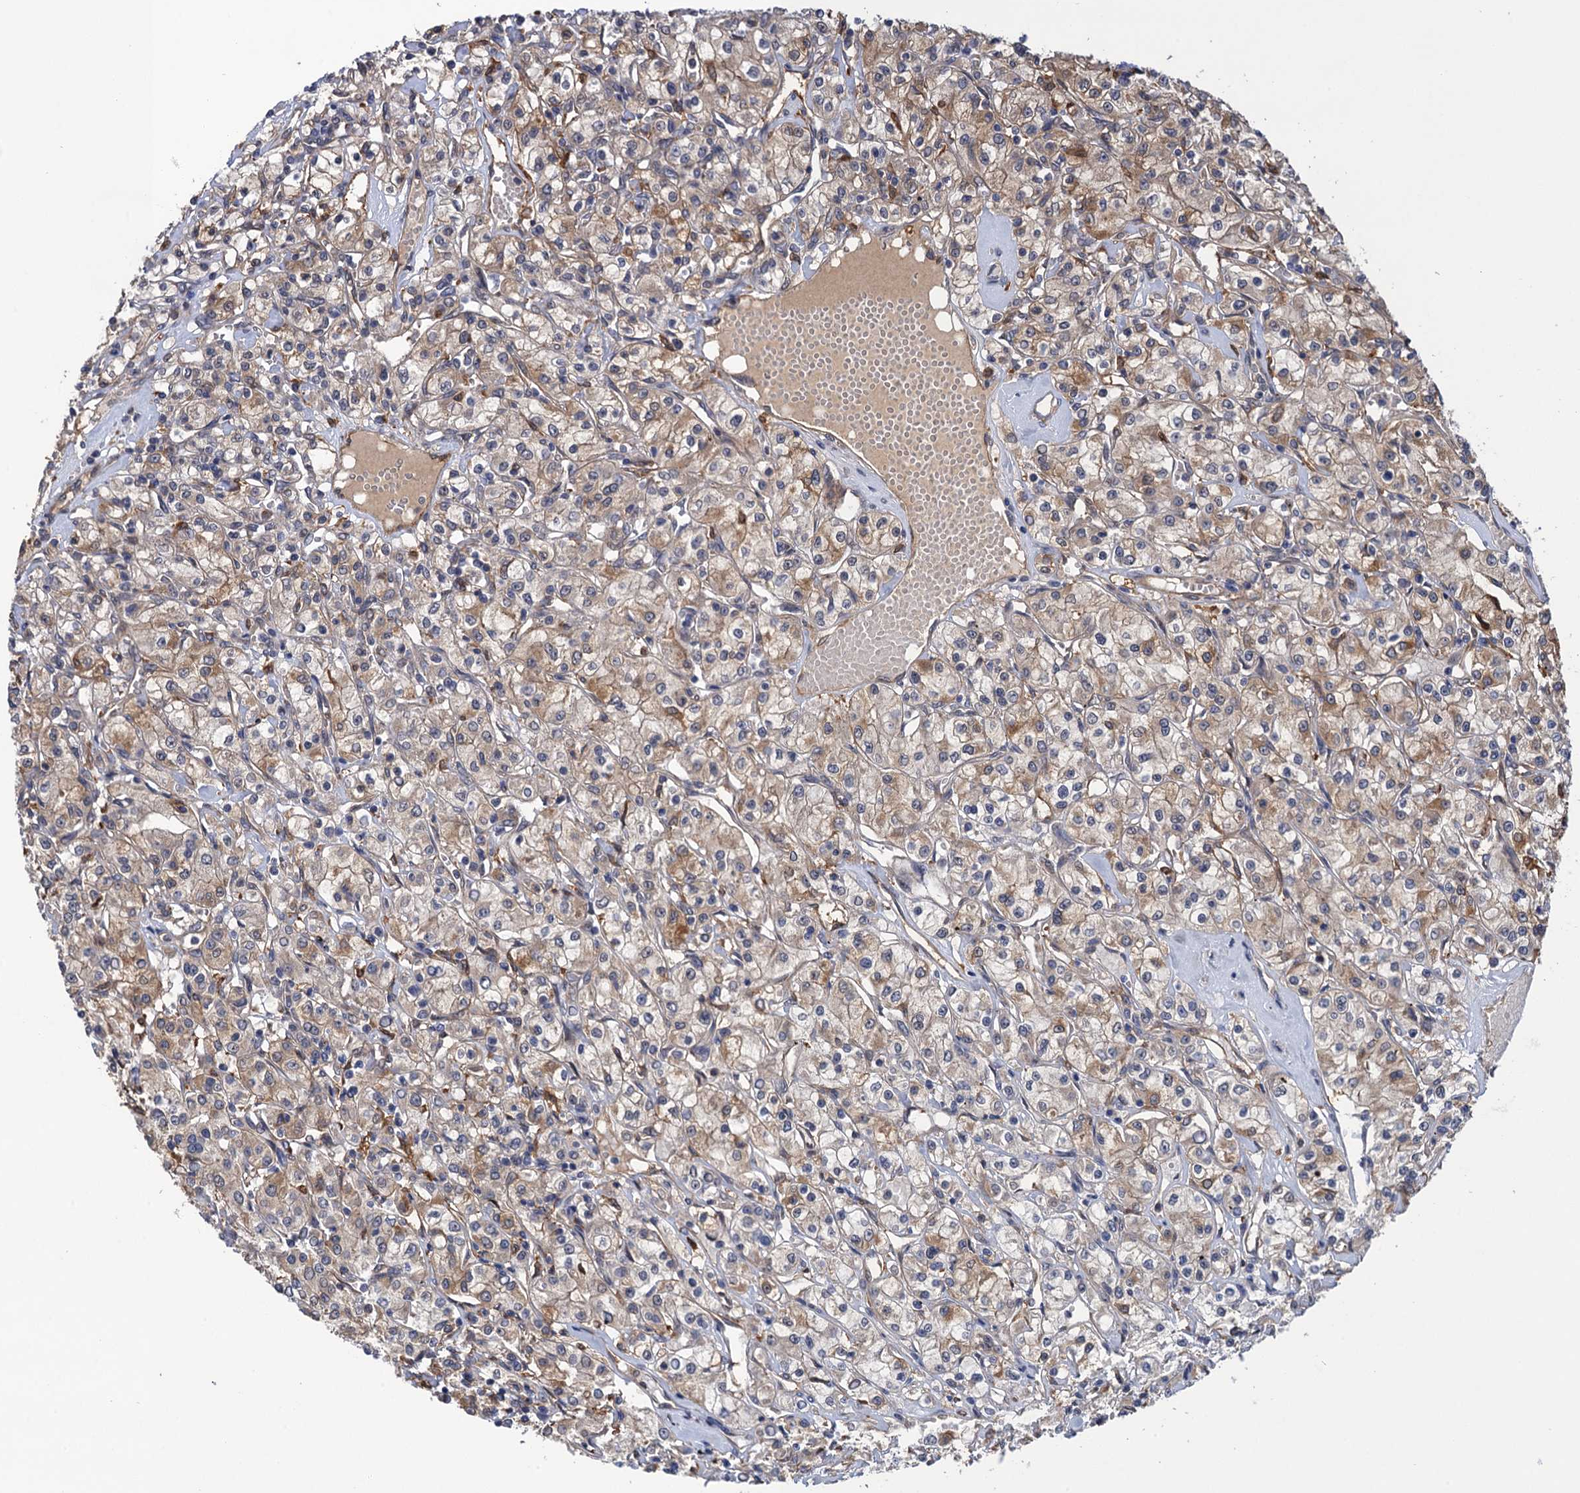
{"staining": {"intensity": "moderate", "quantity": "<25%", "location": "cytoplasmic/membranous"}, "tissue": "renal cancer", "cell_type": "Tumor cells", "image_type": "cancer", "snomed": [{"axis": "morphology", "description": "Adenocarcinoma, NOS"}, {"axis": "topography", "description": "Kidney"}], "caption": "A micrograph showing moderate cytoplasmic/membranous positivity in about <25% of tumor cells in adenocarcinoma (renal), as visualized by brown immunohistochemical staining.", "gene": "NEK8", "patient": {"sex": "female", "age": 59}}